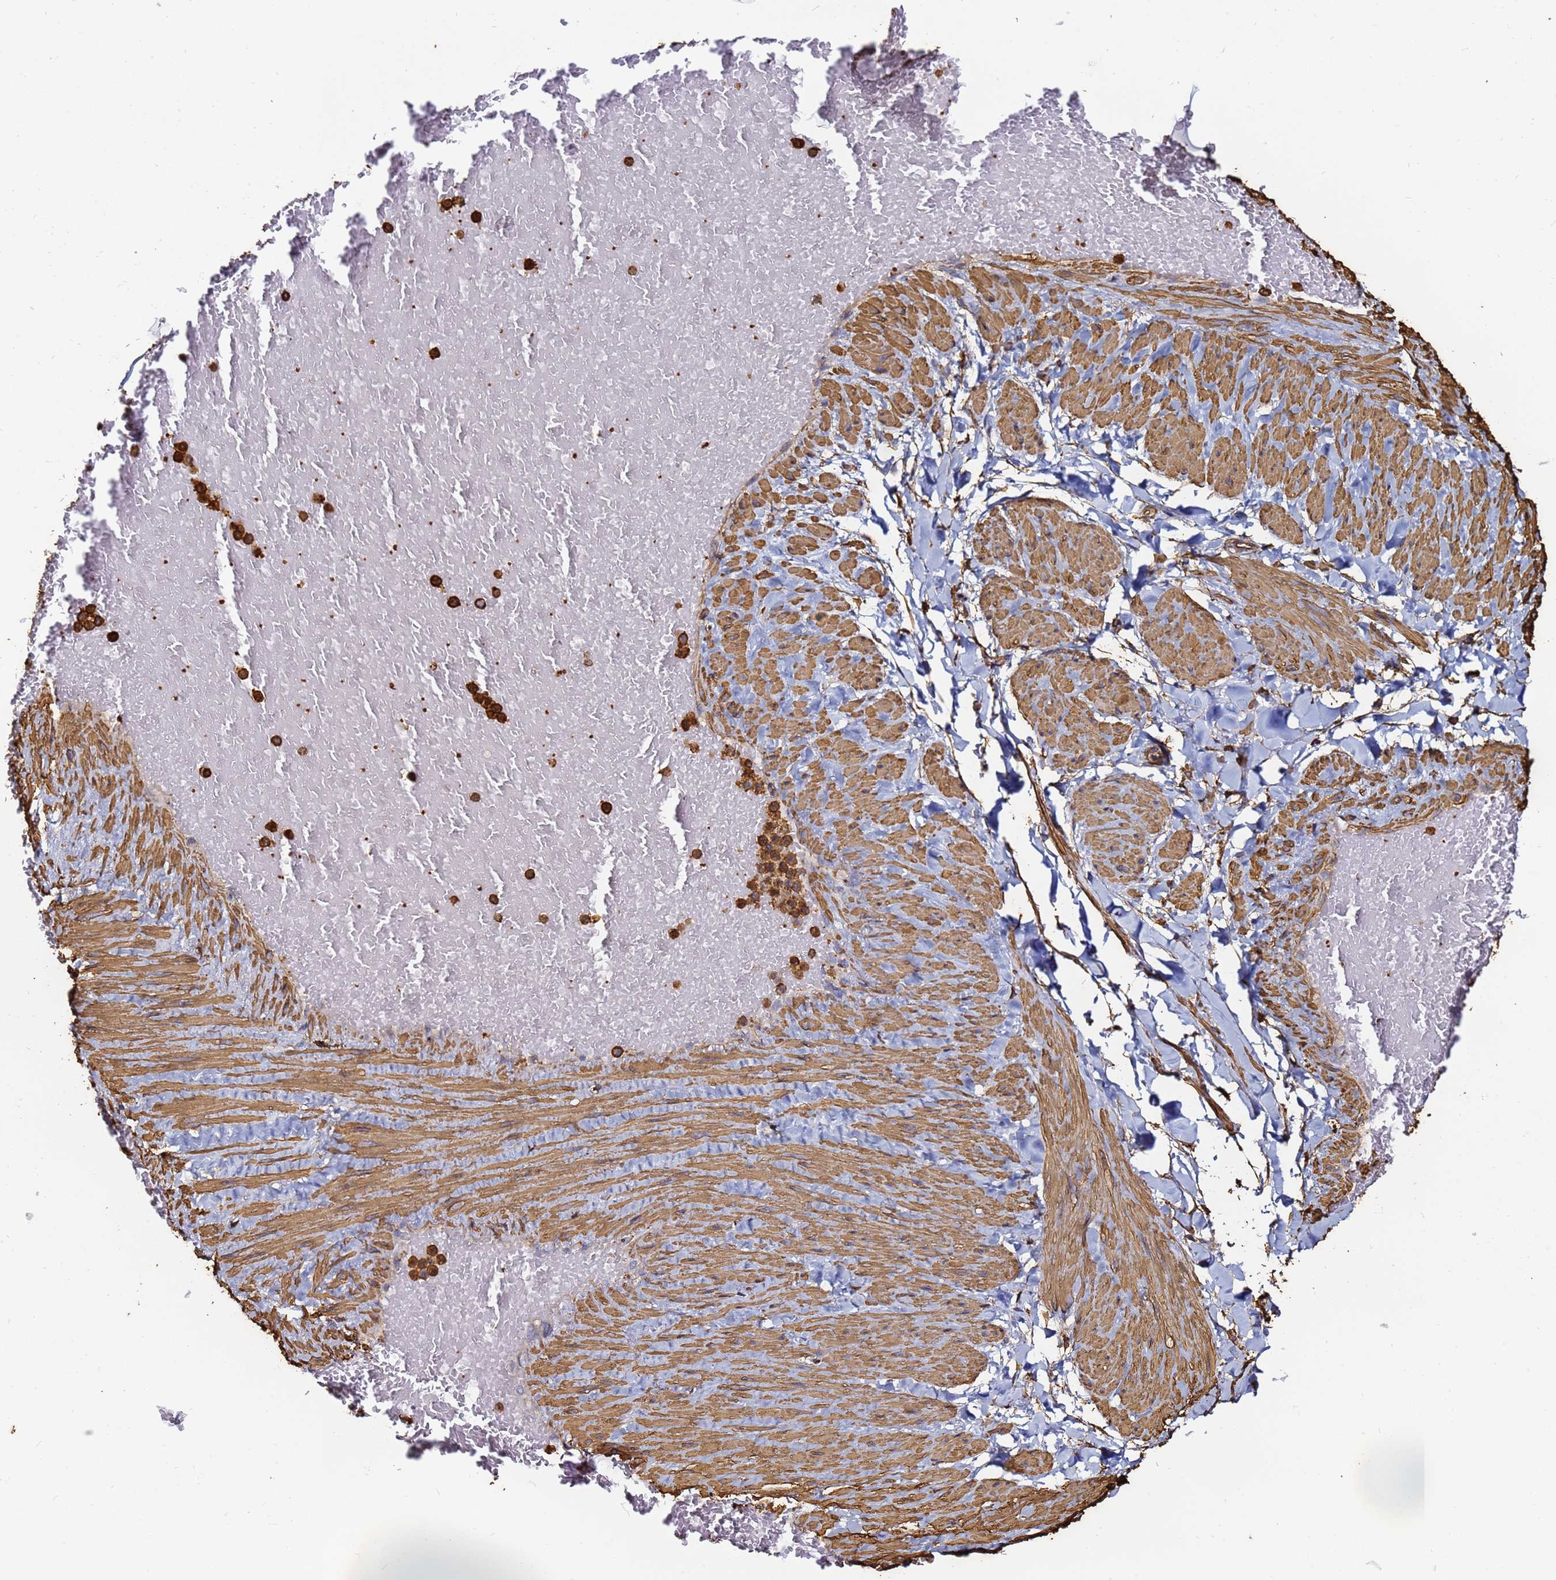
{"staining": {"intensity": "moderate", "quantity": "25%-75%", "location": "cytoplasmic/membranous"}, "tissue": "adipose tissue", "cell_type": "Adipocytes", "image_type": "normal", "snomed": [{"axis": "morphology", "description": "Normal tissue, NOS"}, {"axis": "topography", "description": "Soft tissue"}, {"axis": "topography", "description": "Vascular tissue"}], "caption": "Adipocytes reveal medium levels of moderate cytoplasmic/membranous positivity in about 25%-75% of cells in unremarkable human adipose tissue.", "gene": "ACTA1", "patient": {"sex": "male", "age": 54}}